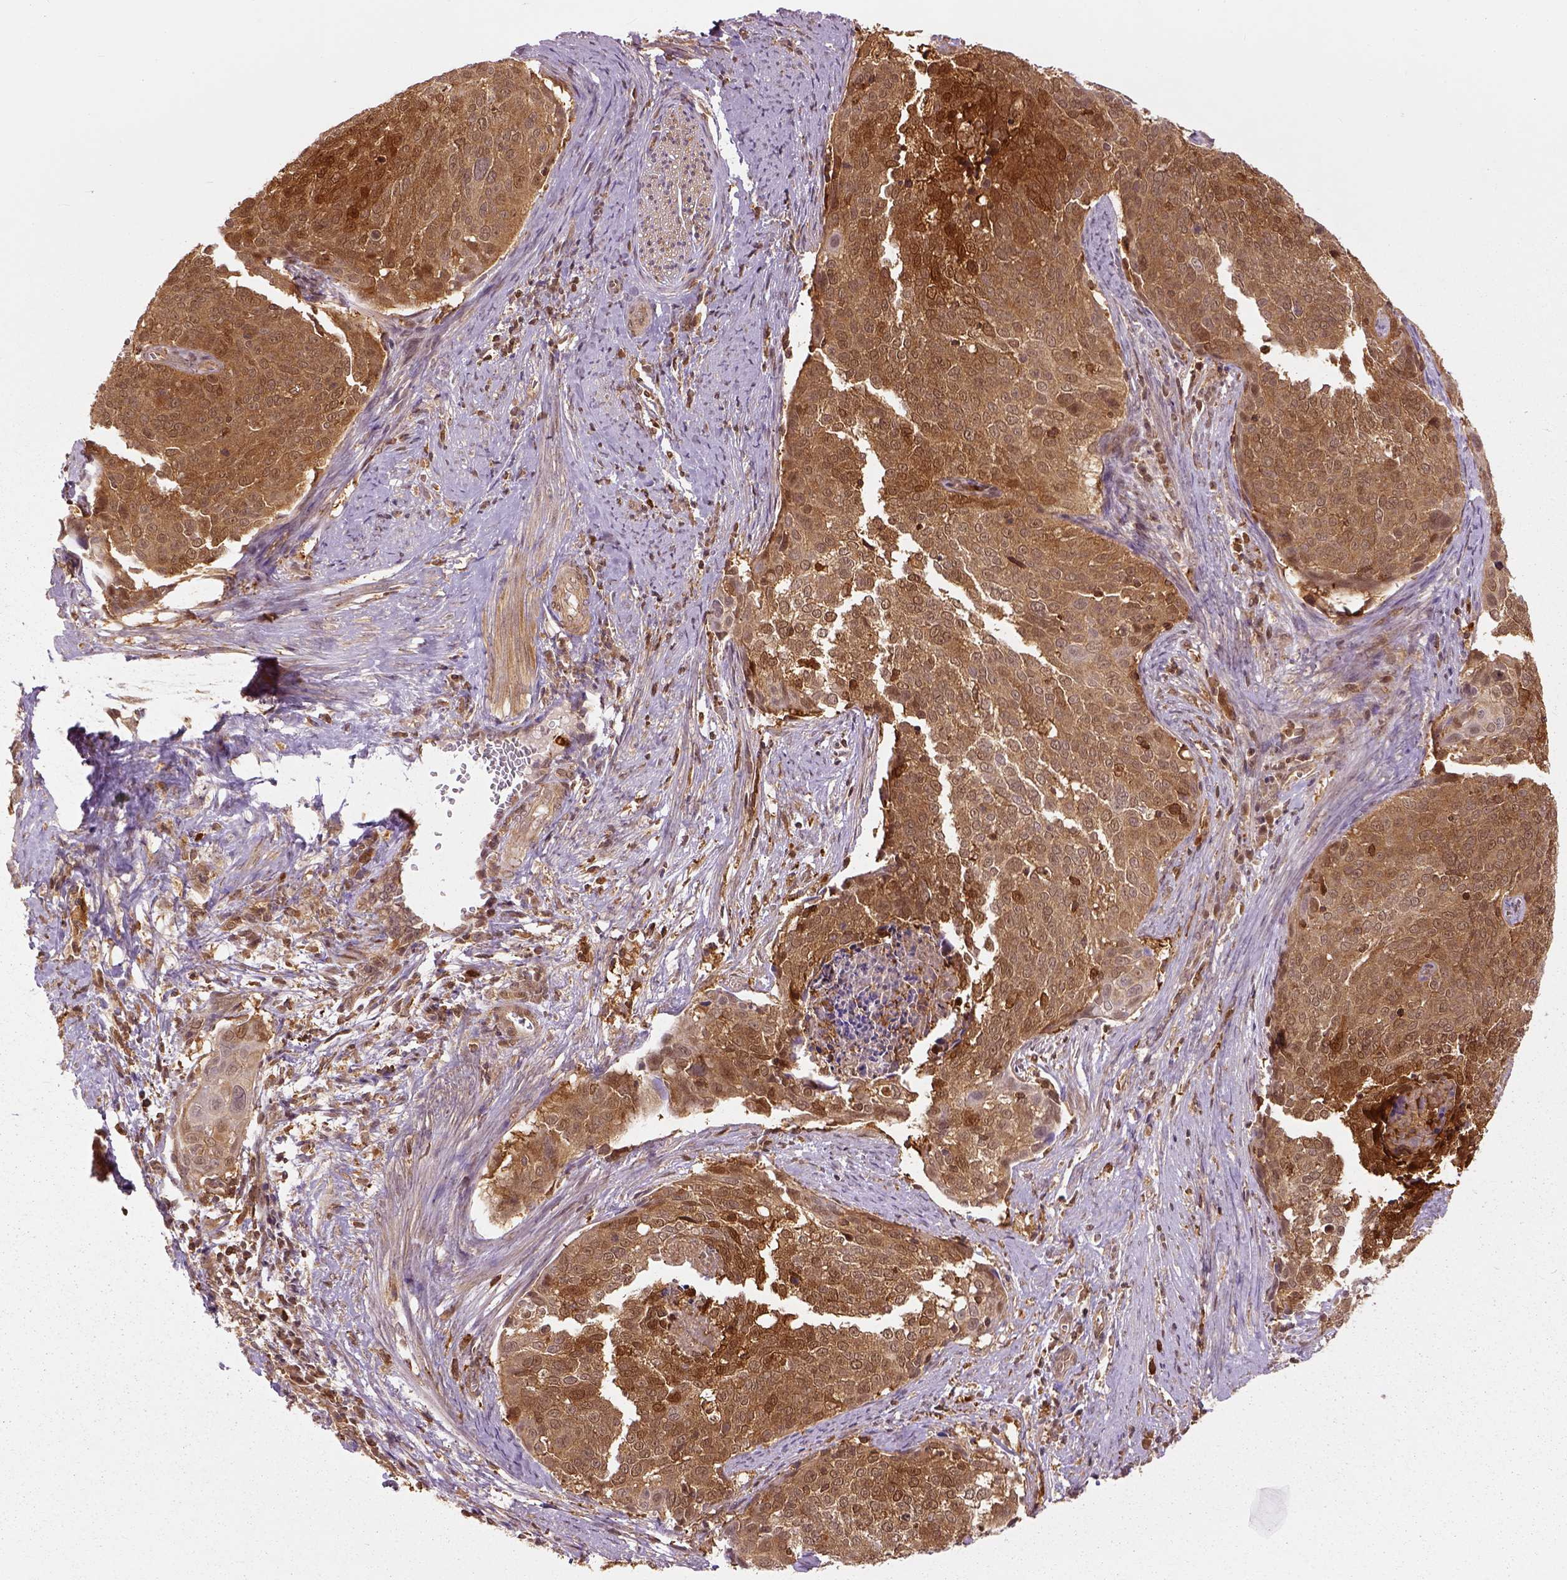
{"staining": {"intensity": "moderate", "quantity": ">75%", "location": "cytoplasmic/membranous,nuclear"}, "tissue": "cervical cancer", "cell_type": "Tumor cells", "image_type": "cancer", "snomed": [{"axis": "morphology", "description": "Squamous cell carcinoma, NOS"}, {"axis": "topography", "description": "Cervix"}], "caption": "A medium amount of moderate cytoplasmic/membranous and nuclear staining is appreciated in about >75% of tumor cells in cervical cancer (squamous cell carcinoma) tissue. The protein is shown in brown color, while the nuclei are stained blue.", "gene": "GPI", "patient": {"sex": "female", "age": 39}}